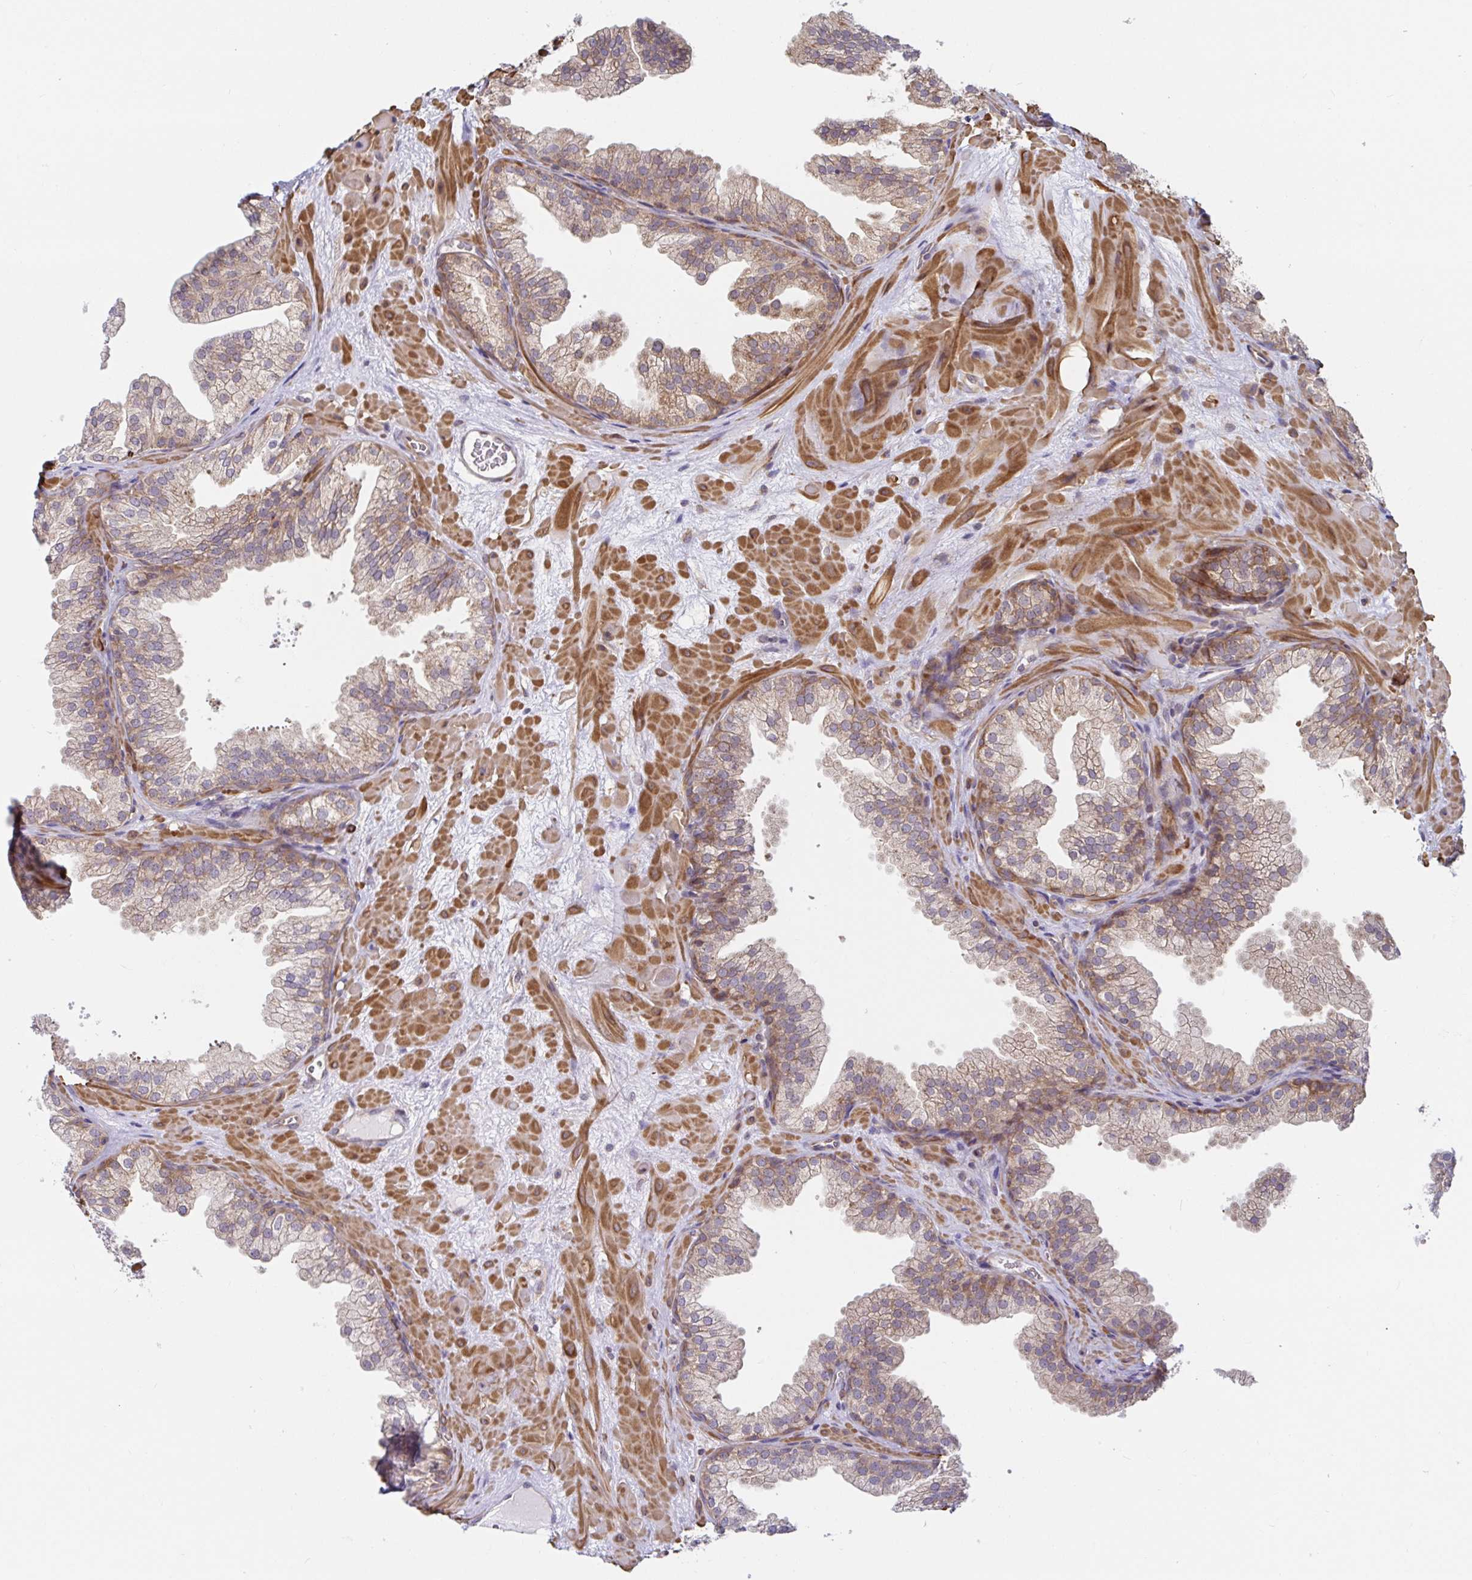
{"staining": {"intensity": "weak", "quantity": "25%-75%", "location": "cytoplasmic/membranous"}, "tissue": "prostate", "cell_type": "Glandular cells", "image_type": "normal", "snomed": [{"axis": "morphology", "description": "Normal tissue, NOS"}, {"axis": "topography", "description": "Prostate"}], "caption": "This is a micrograph of immunohistochemistry staining of normal prostate, which shows weak expression in the cytoplasmic/membranous of glandular cells.", "gene": "LARP1", "patient": {"sex": "male", "age": 37}}